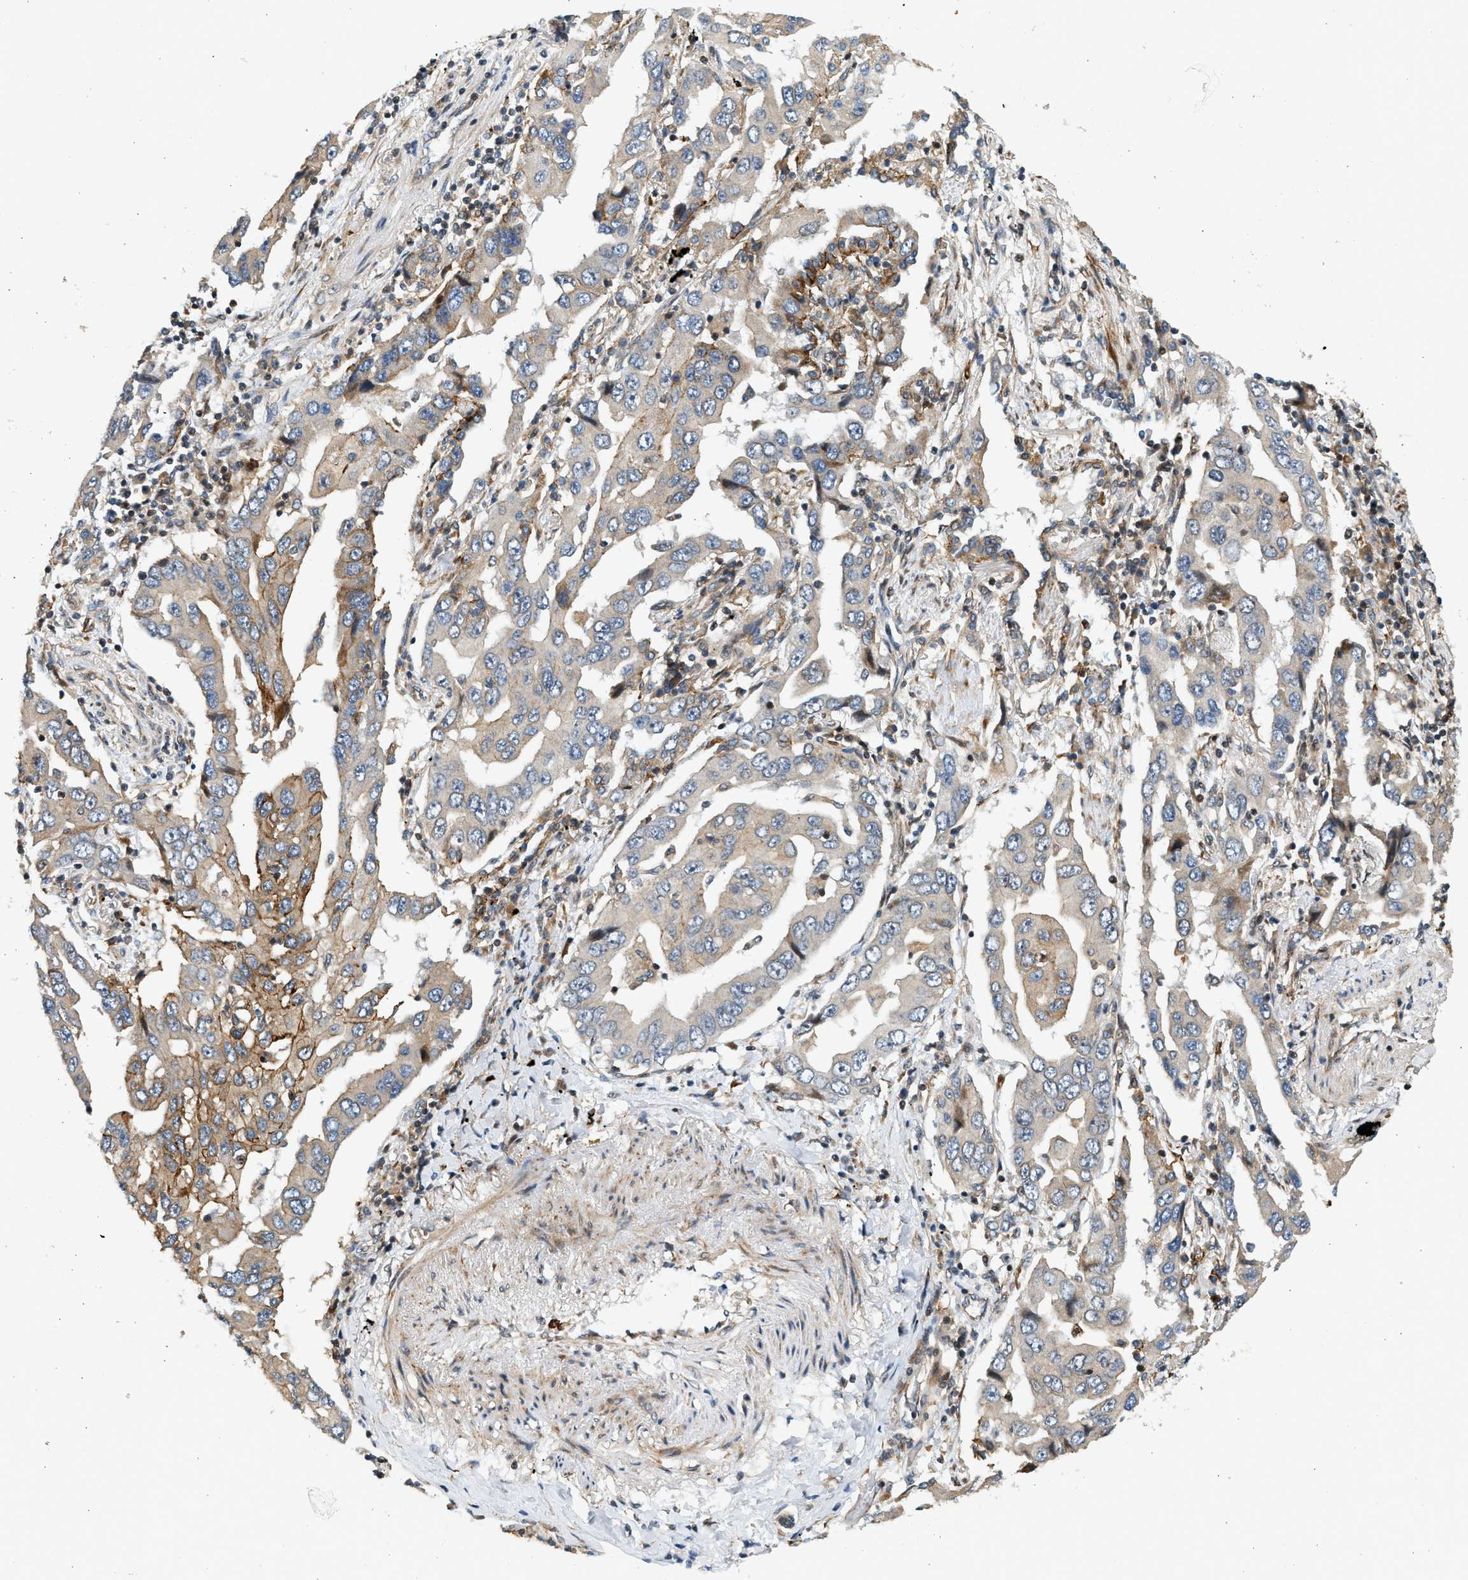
{"staining": {"intensity": "moderate", "quantity": "25%-75%", "location": "cytoplasmic/membranous"}, "tissue": "lung cancer", "cell_type": "Tumor cells", "image_type": "cancer", "snomed": [{"axis": "morphology", "description": "Adenocarcinoma, NOS"}, {"axis": "topography", "description": "Lung"}], "caption": "Immunohistochemistry of human lung cancer shows medium levels of moderate cytoplasmic/membranous staining in approximately 25%-75% of tumor cells.", "gene": "NRSN2", "patient": {"sex": "female", "age": 65}}